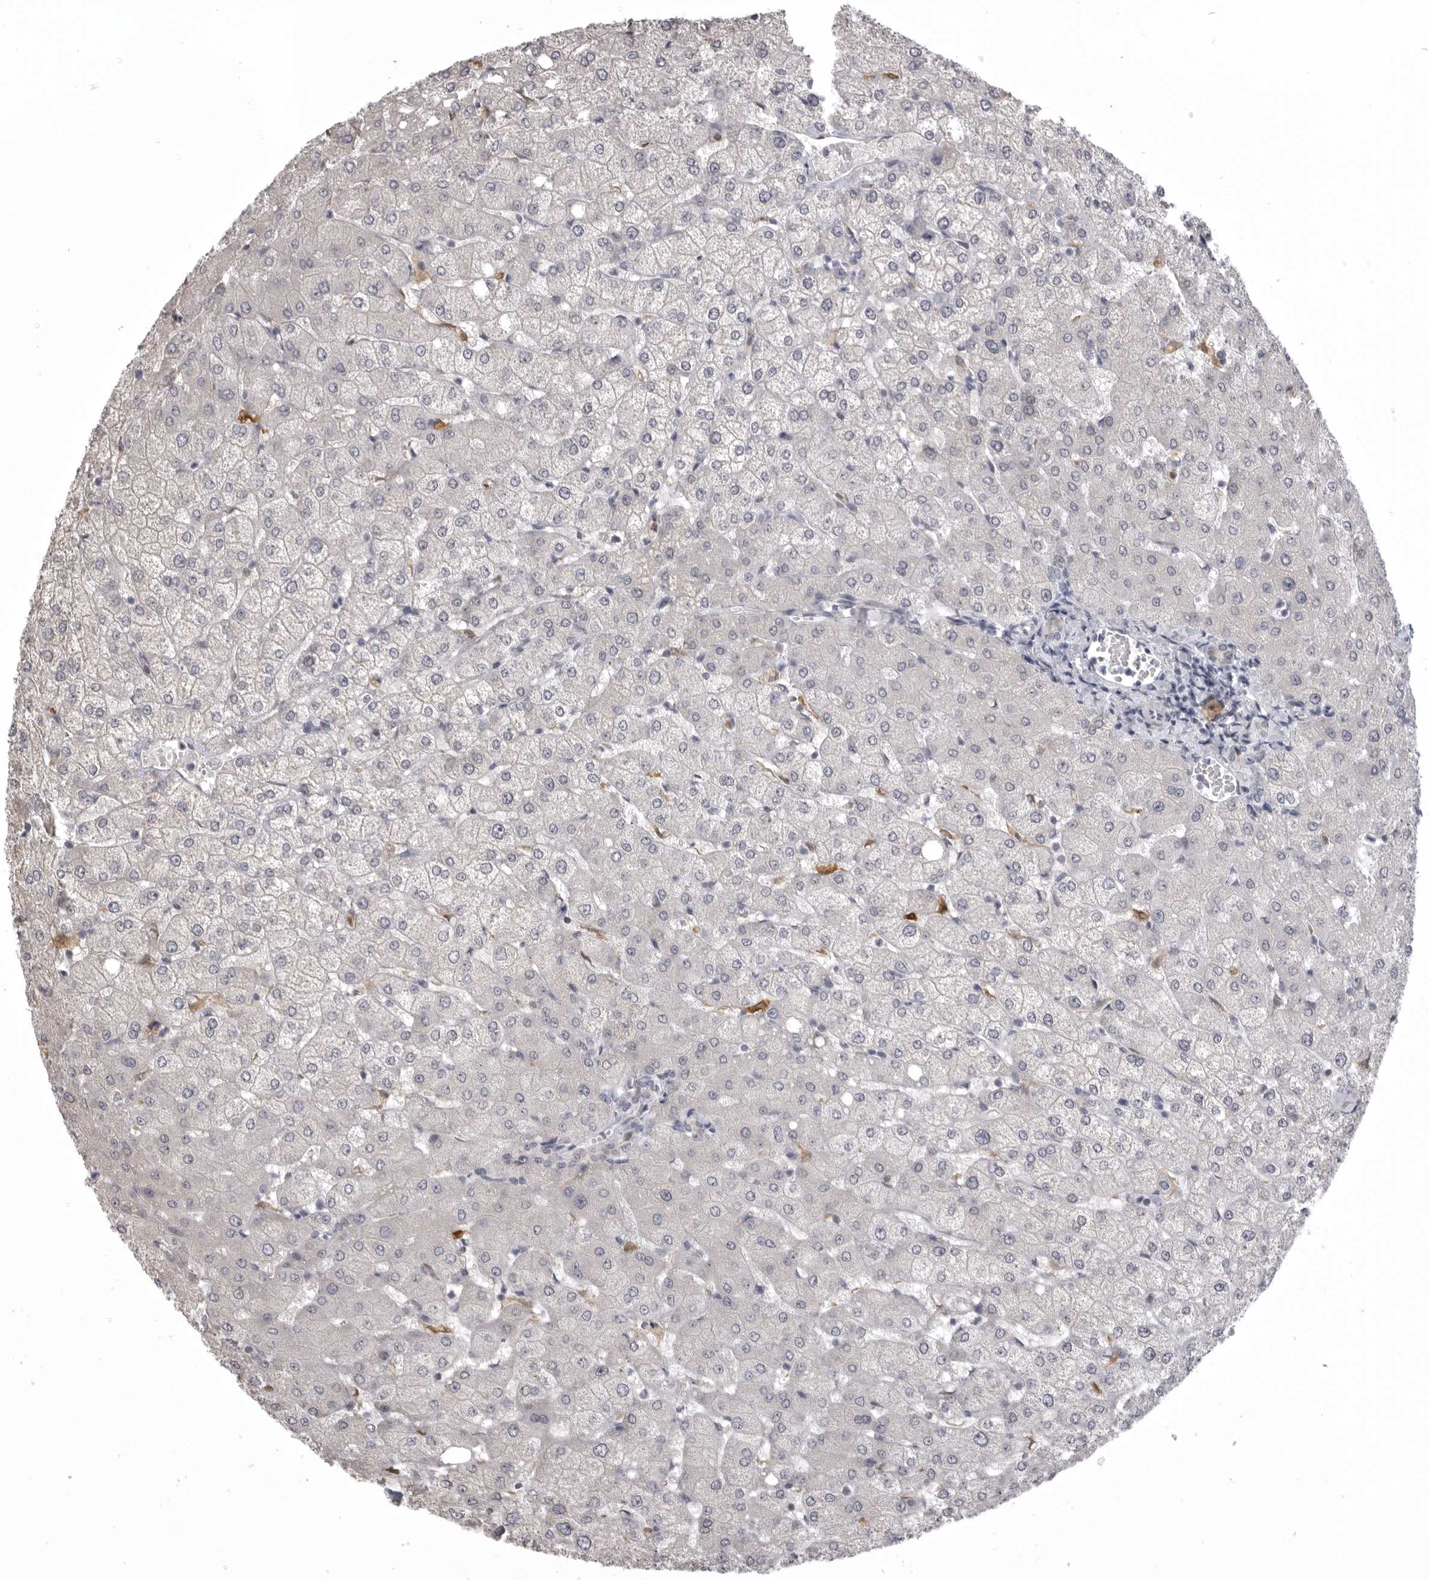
{"staining": {"intensity": "negative", "quantity": "none", "location": "none"}, "tissue": "liver", "cell_type": "Cholangiocytes", "image_type": "normal", "snomed": [{"axis": "morphology", "description": "Normal tissue, NOS"}, {"axis": "topography", "description": "Liver"}], "caption": "The micrograph reveals no significant staining in cholangiocytes of liver. (DAB IHC visualized using brightfield microscopy, high magnification).", "gene": "NCEH1", "patient": {"sex": "female", "age": 54}}